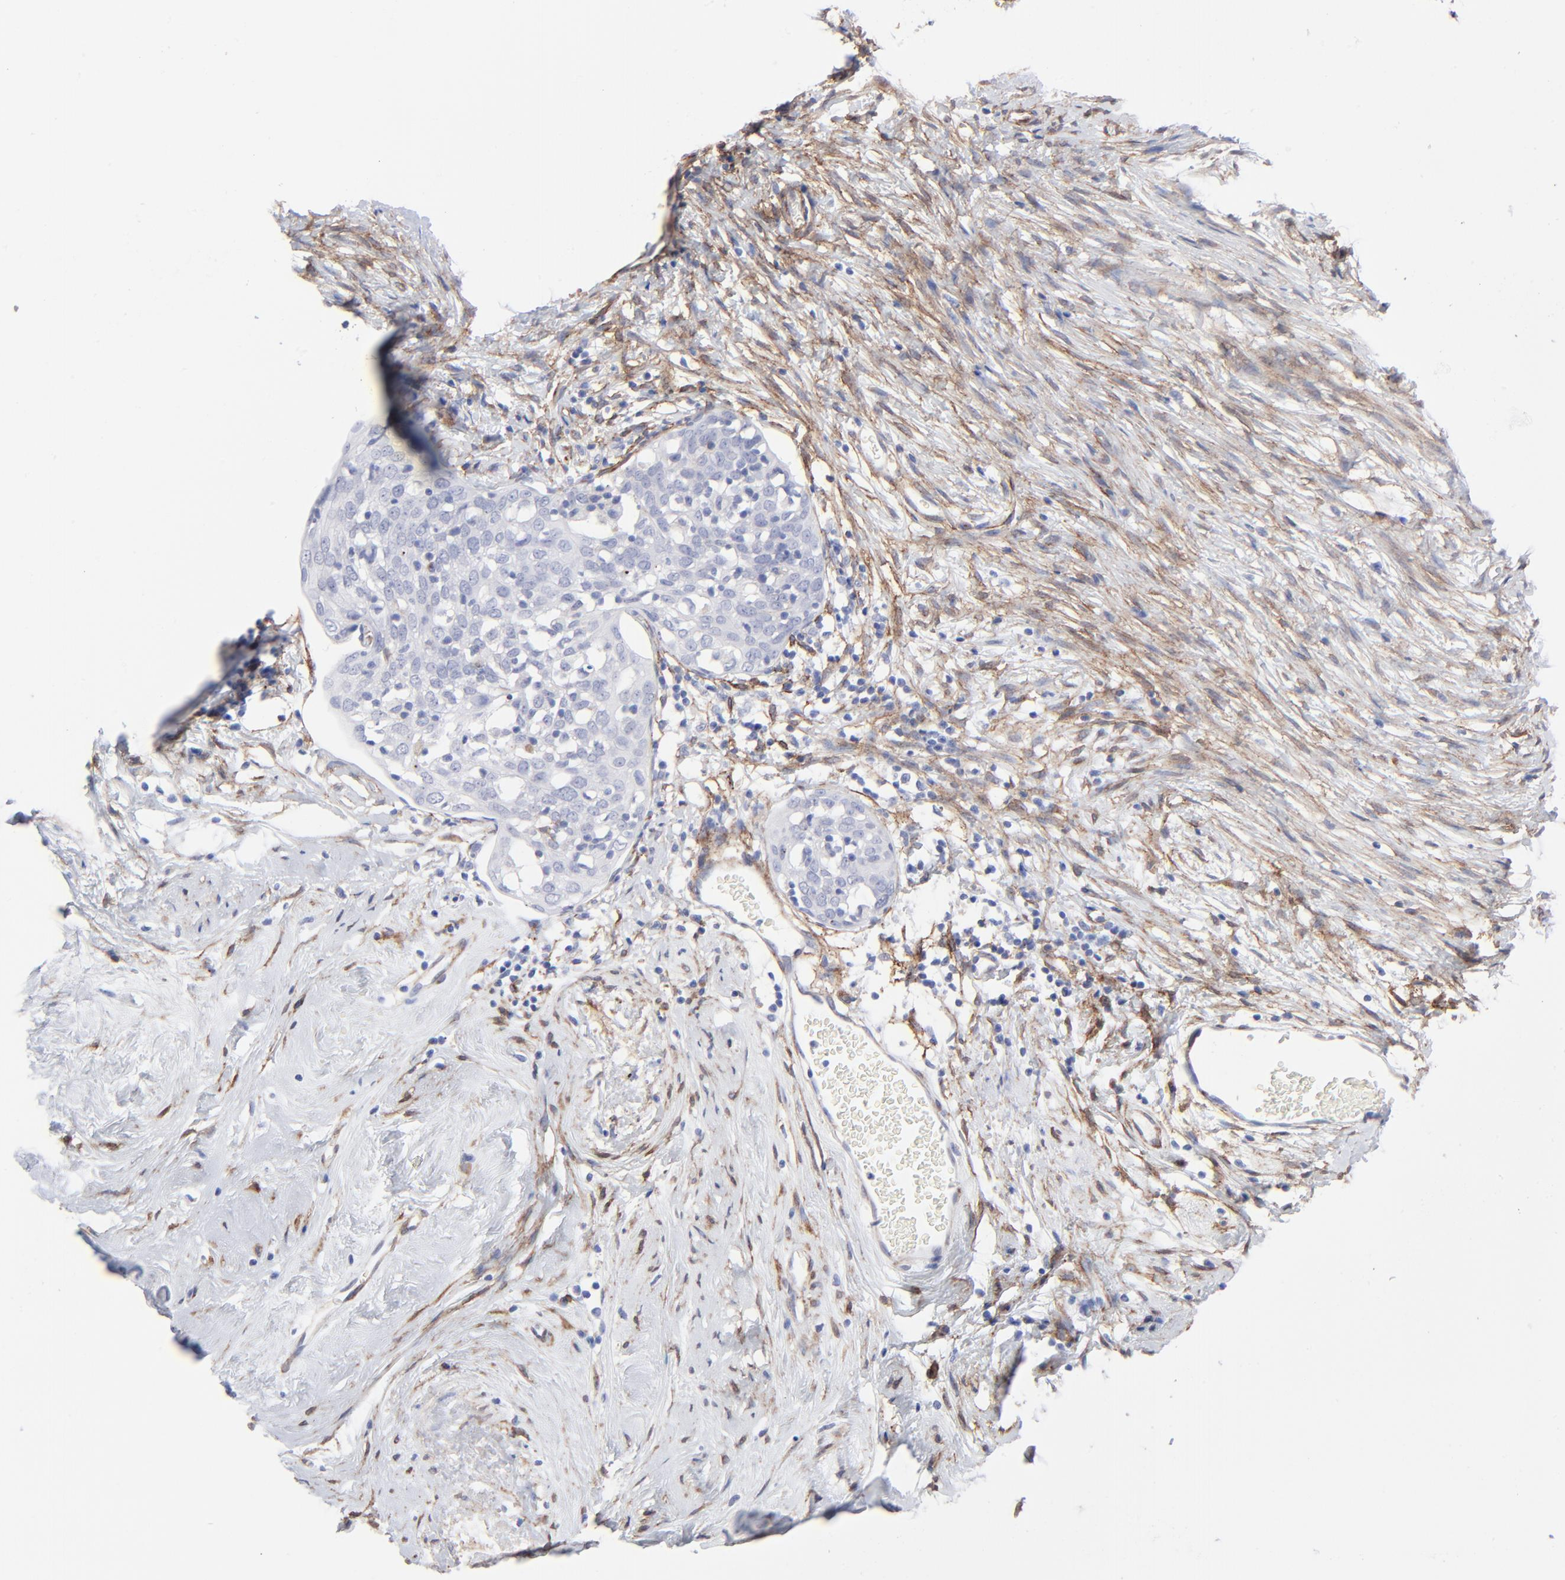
{"staining": {"intensity": "negative", "quantity": "none", "location": "none"}, "tissue": "cervical cancer", "cell_type": "Tumor cells", "image_type": "cancer", "snomed": [{"axis": "morphology", "description": "Normal tissue, NOS"}, {"axis": "morphology", "description": "Squamous cell carcinoma, NOS"}, {"axis": "topography", "description": "Cervix"}], "caption": "Cervical cancer was stained to show a protein in brown. There is no significant positivity in tumor cells.", "gene": "PDGFRB", "patient": {"sex": "female", "age": 67}}